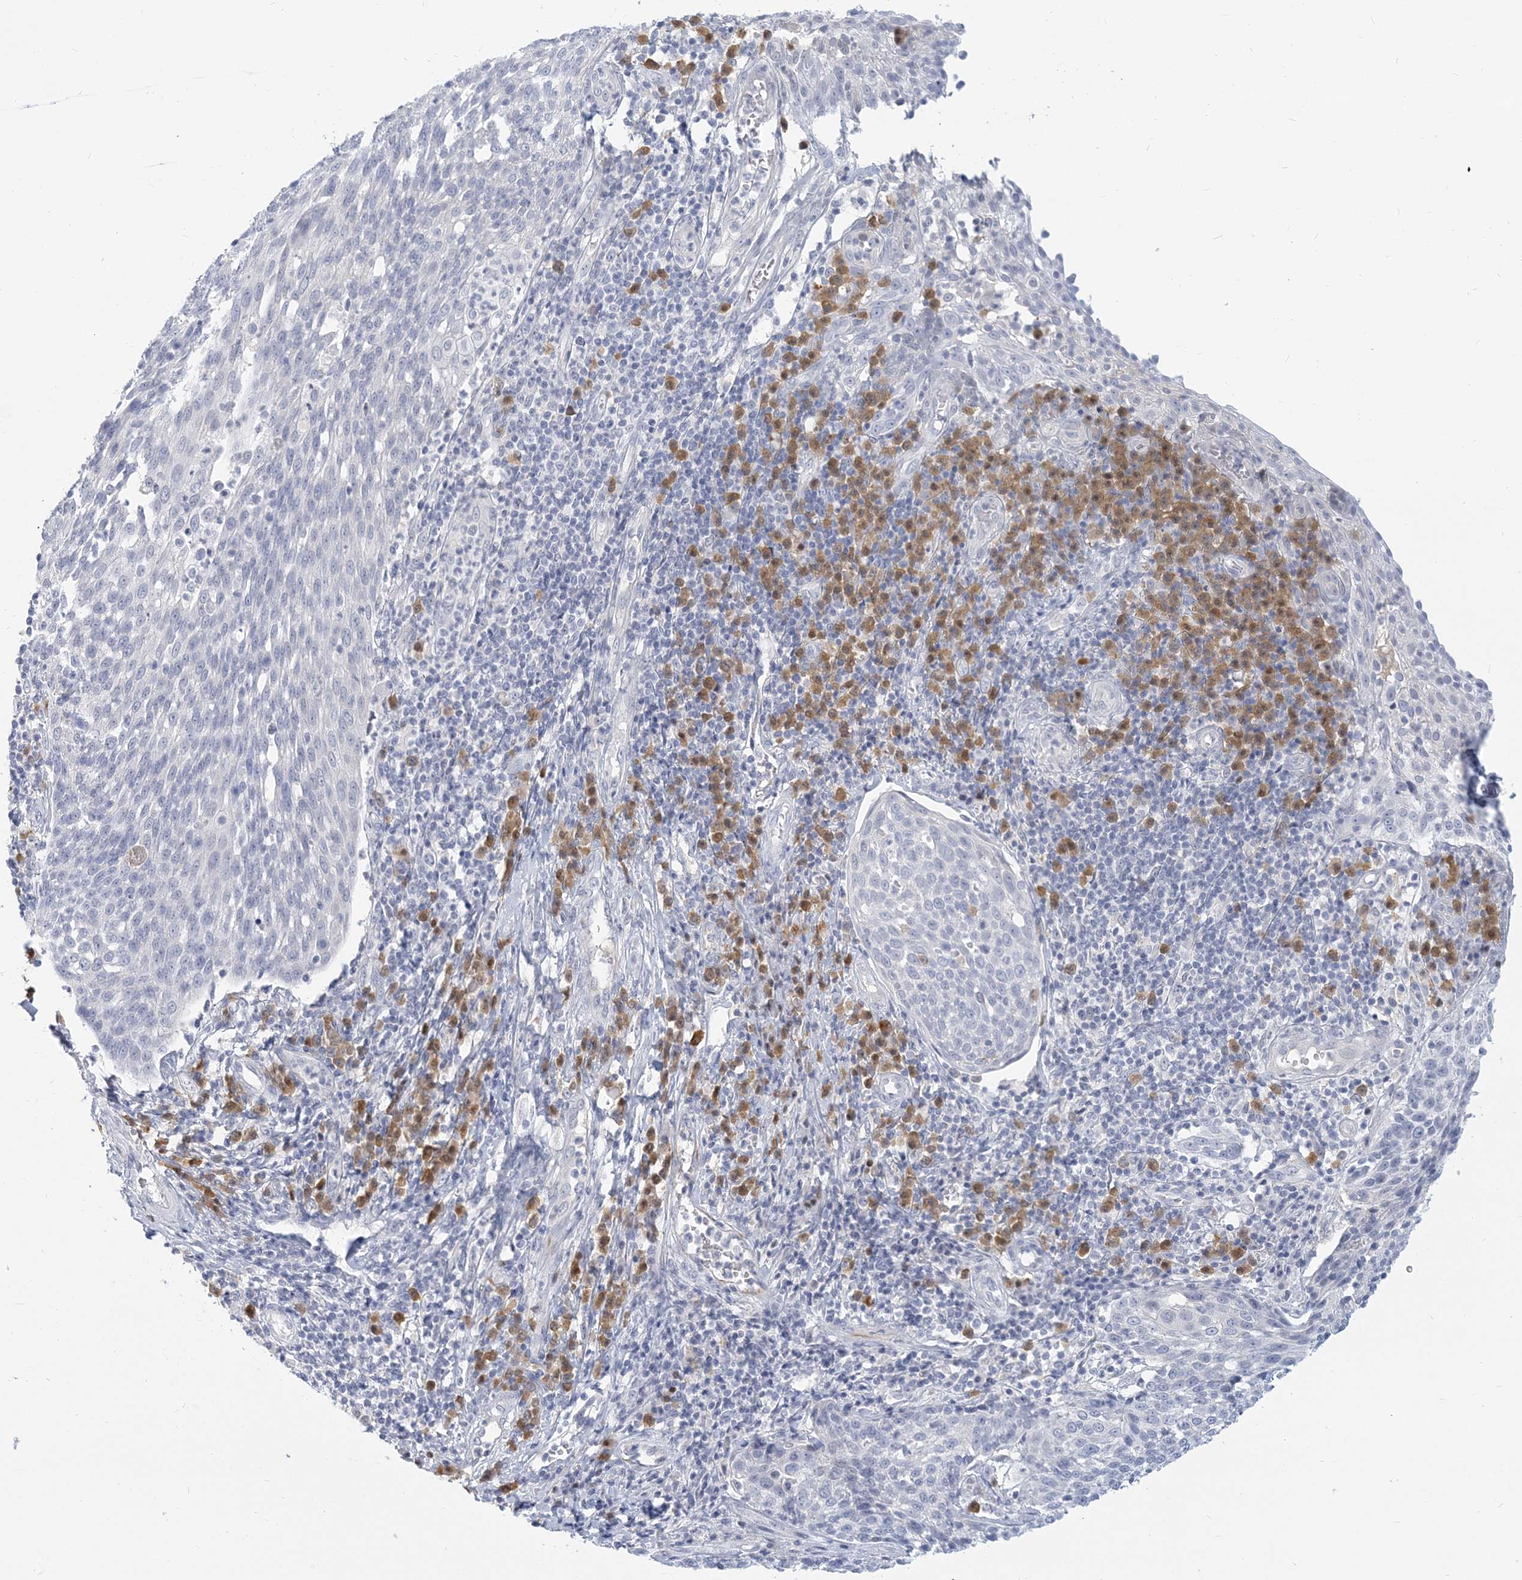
{"staining": {"intensity": "negative", "quantity": "none", "location": "none"}, "tissue": "cervical cancer", "cell_type": "Tumor cells", "image_type": "cancer", "snomed": [{"axis": "morphology", "description": "Squamous cell carcinoma, NOS"}, {"axis": "topography", "description": "Cervix"}], "caption": "Immunohistochemistry (IHC) micrograph of human squamous cell carcinoma (cervical) stained for a protein (brown), which demonstrates no staining in tumor cells.", "gene": "GMPPA", "patient": {"sex": "female", "age": 34}}